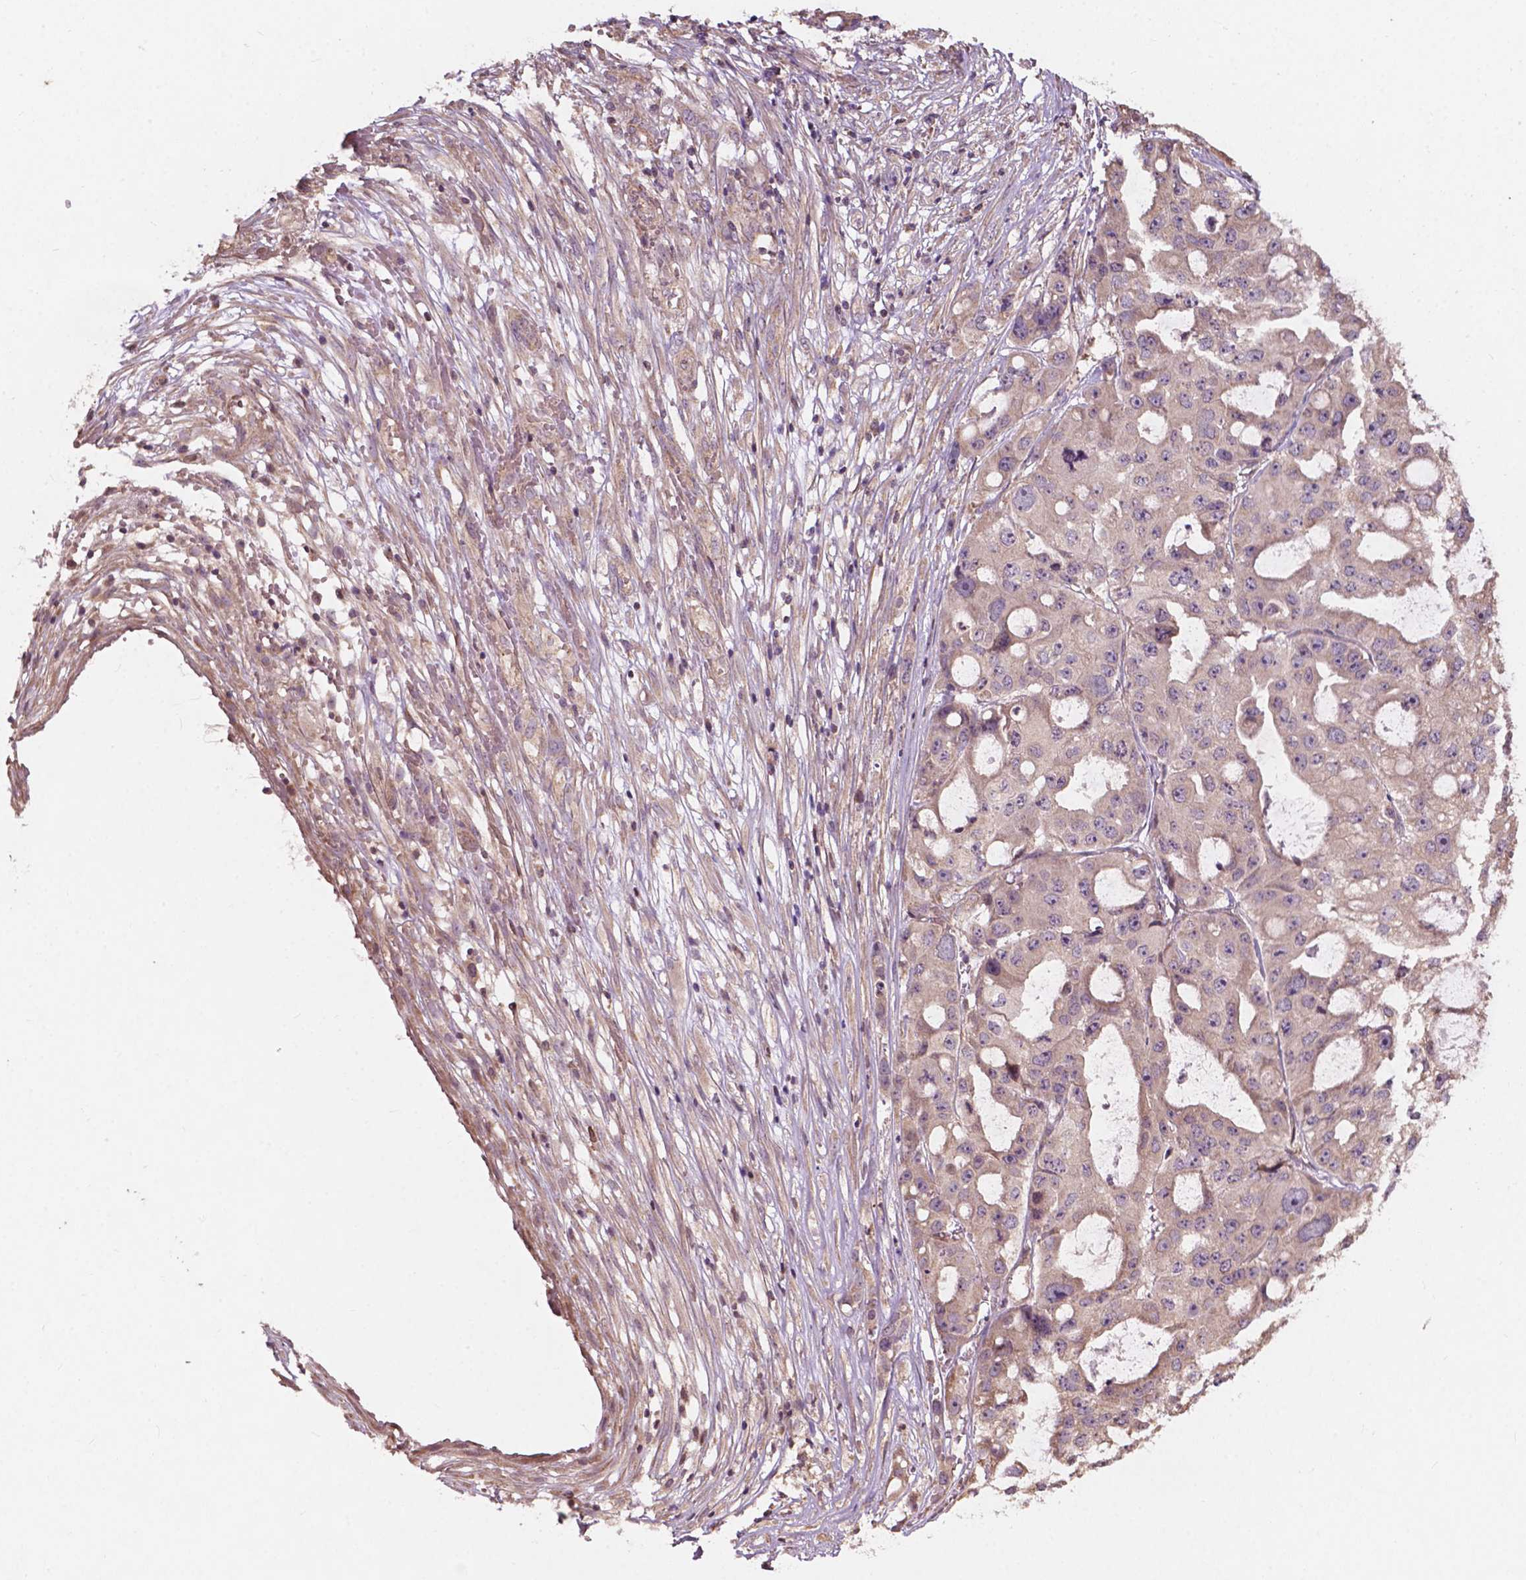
{"staining": {"intensity": "weak", "quantity": "<25%", "location": "cytoplasmic/membranous"}, "tissue": "ovarian cancer", "cell_type": "Tumor cells", "image_type": "cancer", "snomed": [{"axis": "morphology", "description": "Cystadenocarcinoma, serous, NOS"}, {"axis": "topography", "description": "Ovary"}], "caption": "Immunohistochemical staining of human serous cystadenocarcinoma (ovarian) reveals no significant expression in tumor cells.", "gene": "CDC42BPA", "patient": {"sex": "female", "age": 56}}